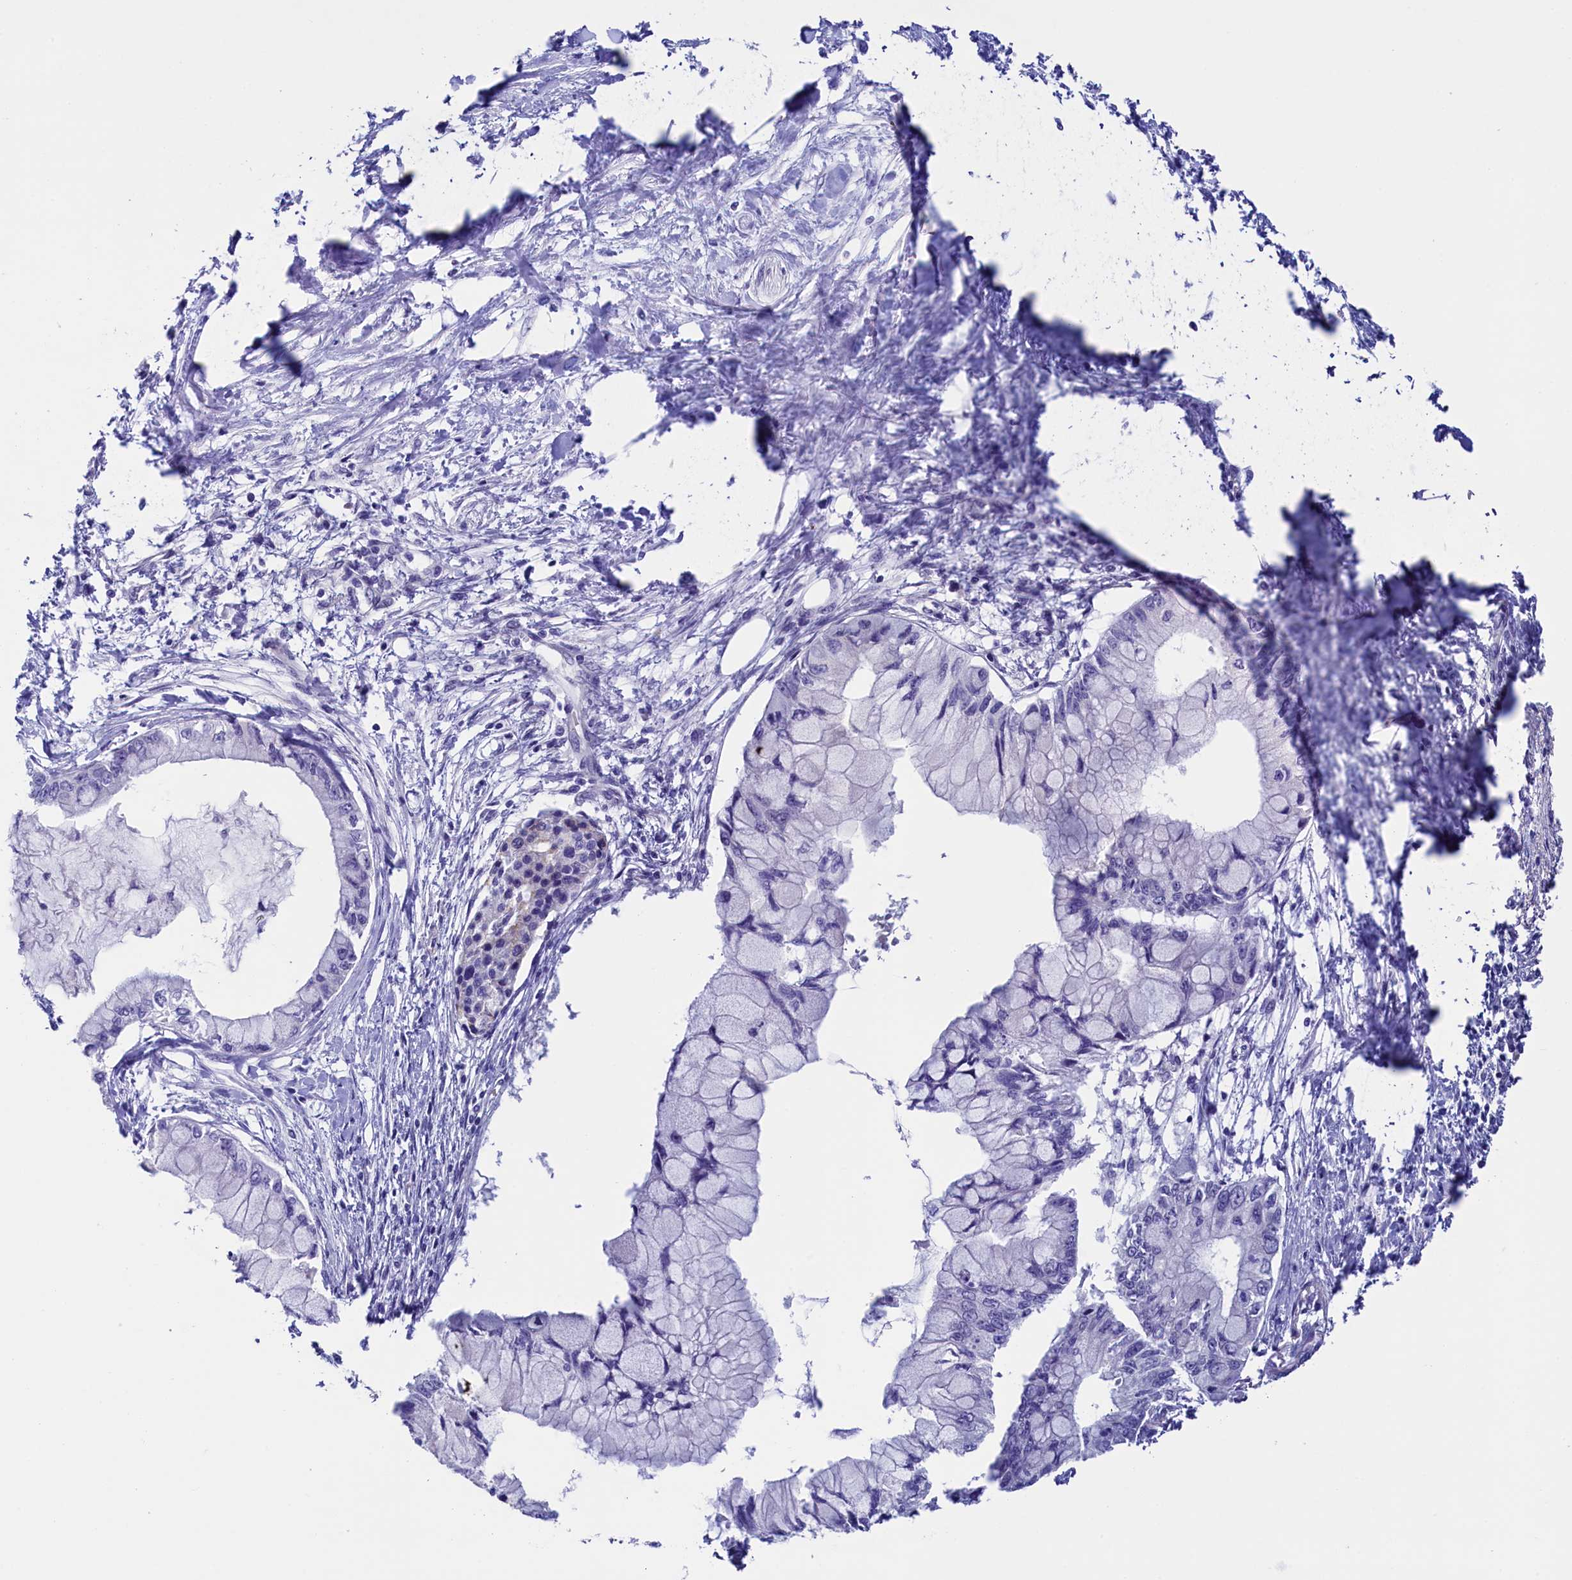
{"staining": {"intensity": "negative", "quantity": "none", "location": "none"}, "tissue": "pancreatic cancer", "cell_type": "Tumor cells", "image_type": "cancer", "snomed": [{"axis": "morphology", "description": "Adenocarcinoma, NOS"}, {"axis": "topography", "description": "Pancreas"}], "caption": "Pancreatic adenocarcinoma stained for a protein using immunohistochemistry (IHC) displays no expression tumor cells.", "gene": "FLYWCH2", "patient": {"sex": "male", "age": 48}}